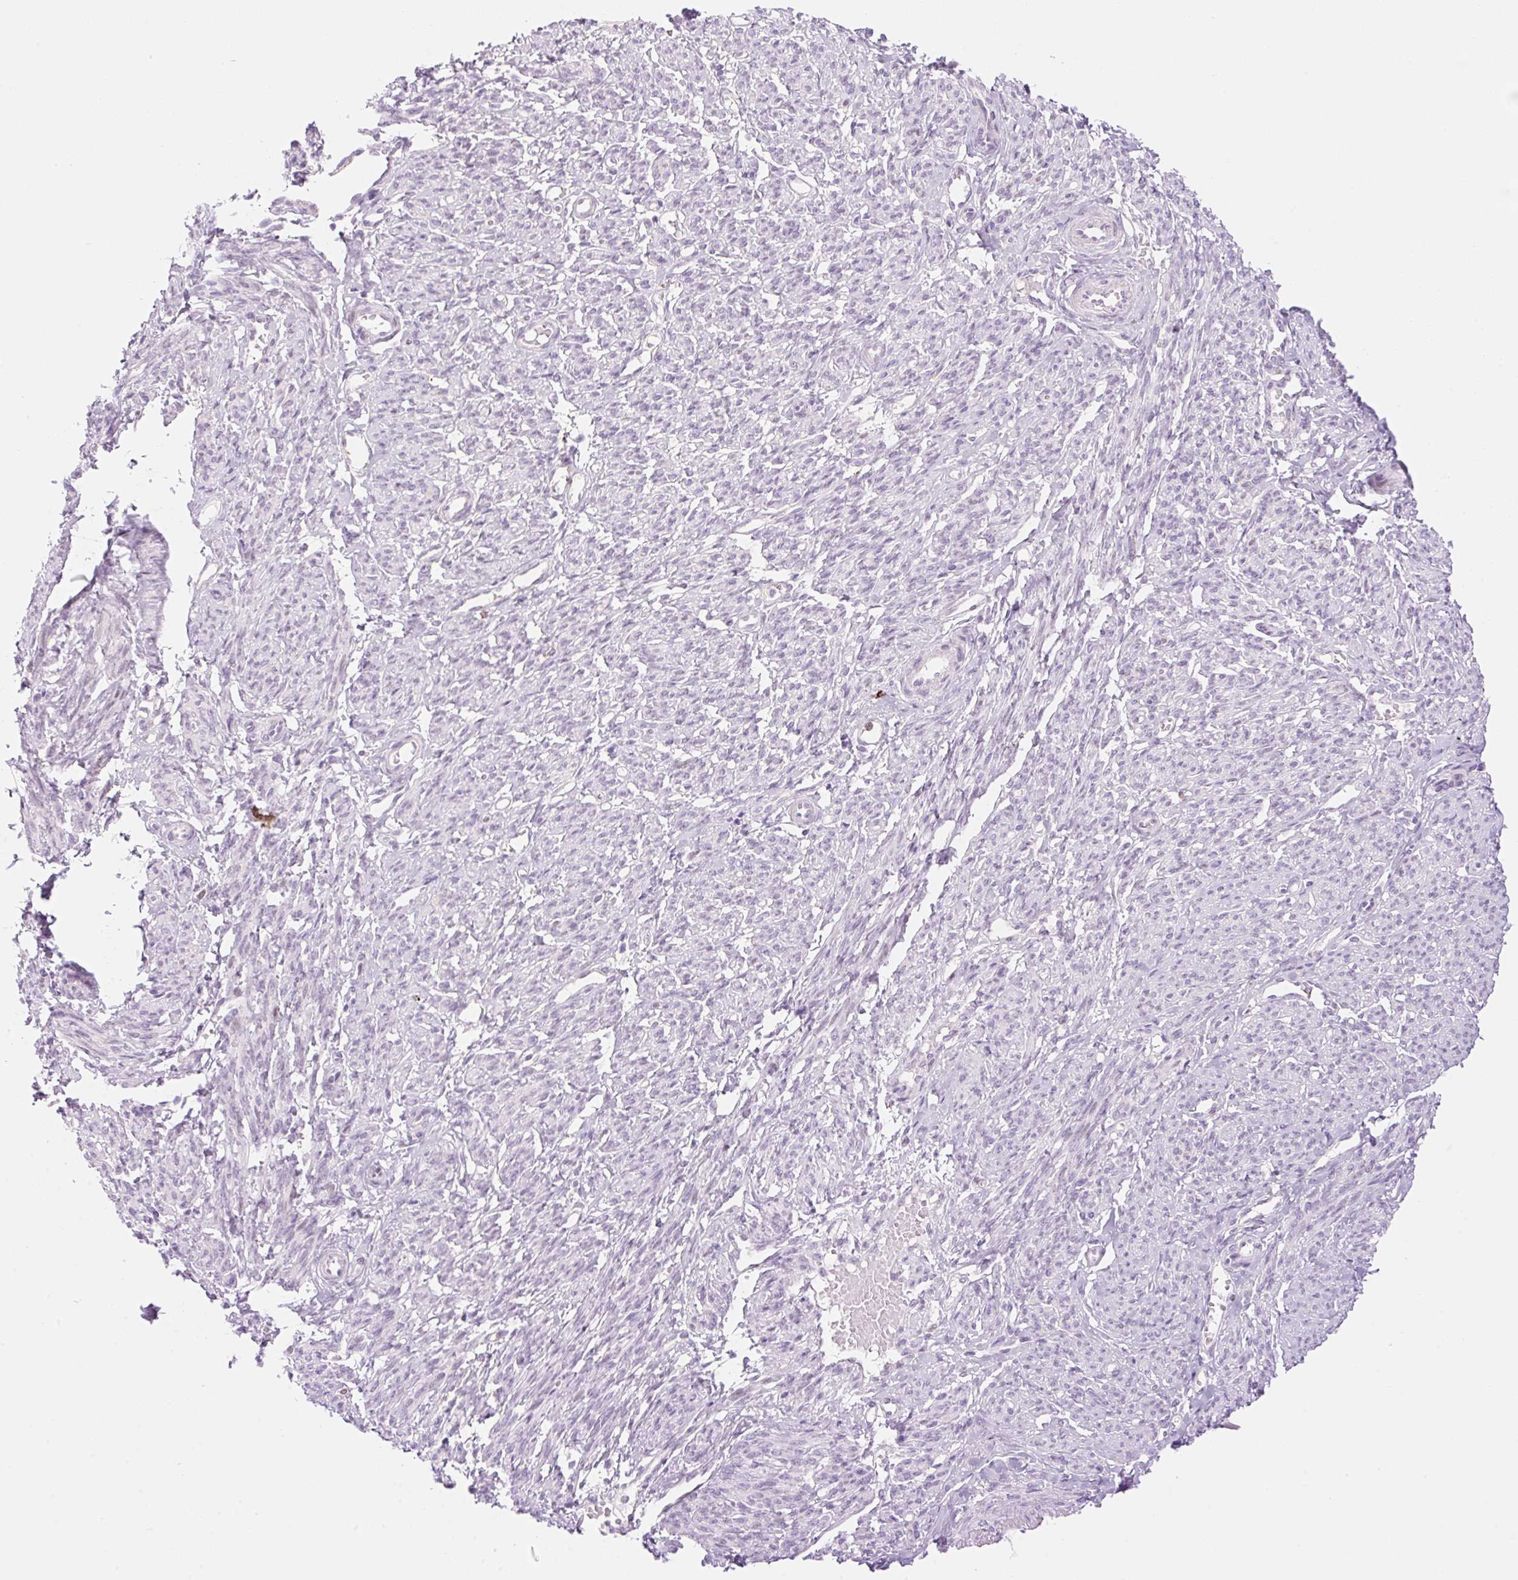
{"staining": {"intensity": "negative", "quantity": "none", "location": "none"}, "tissue": "smooth muscle", "cell_type": "Smooth muscle cells", "image_type": "normal", "snomed": [{"axis": "morphology", "description": "Normal tissue, NOS"}, {"axis": "topography", "description": "Smooth muscle"}], "caption": "Smooth muscle cells are negative for protein expression in benign human smooth muscle. (Brightfield microscopy of DAB immunohistochemistry at high magnification).", "gene": "SPRYD4", "patient": {"sex": "female", "age": 65}}